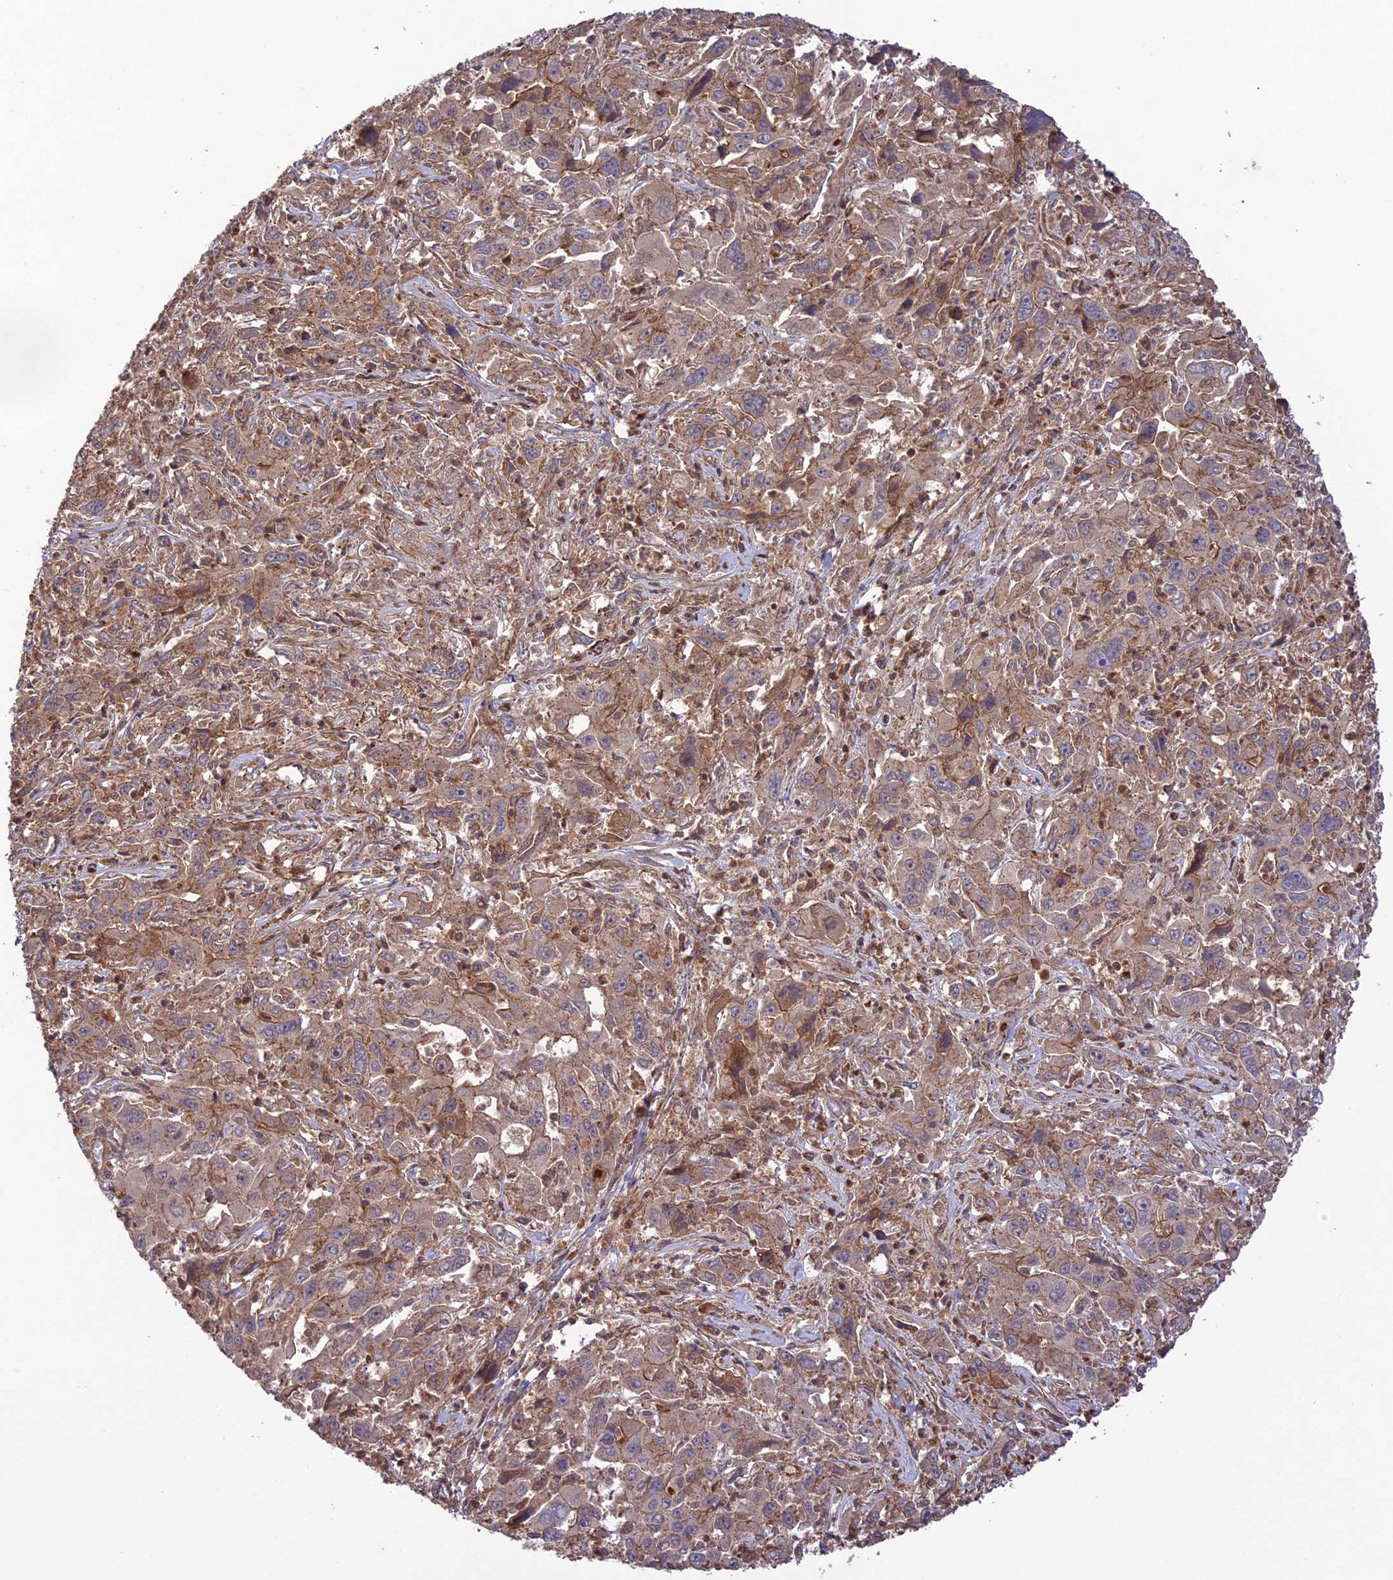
{"staining": {"intensity": "moderate", "quantity": ">75%", "location": "cytoplasmic/membranous"}, "tissue": "liver cancer", "cell_type": "Tumor cells", "image_type": "cancer", "snomed": [{"axis": "morphology", "description": "Carcinoma, Hepatocellular, NOS"}, {"axis": "topography", "description": "Liver"}], "caption": "A photomicrograph of liver cancer stained for a protein displays moderate cytoplasmic/membranous brown staining in tumor cells.", "gene": "FCHSD1", "patient": {"sex": "male", "age": 63}}